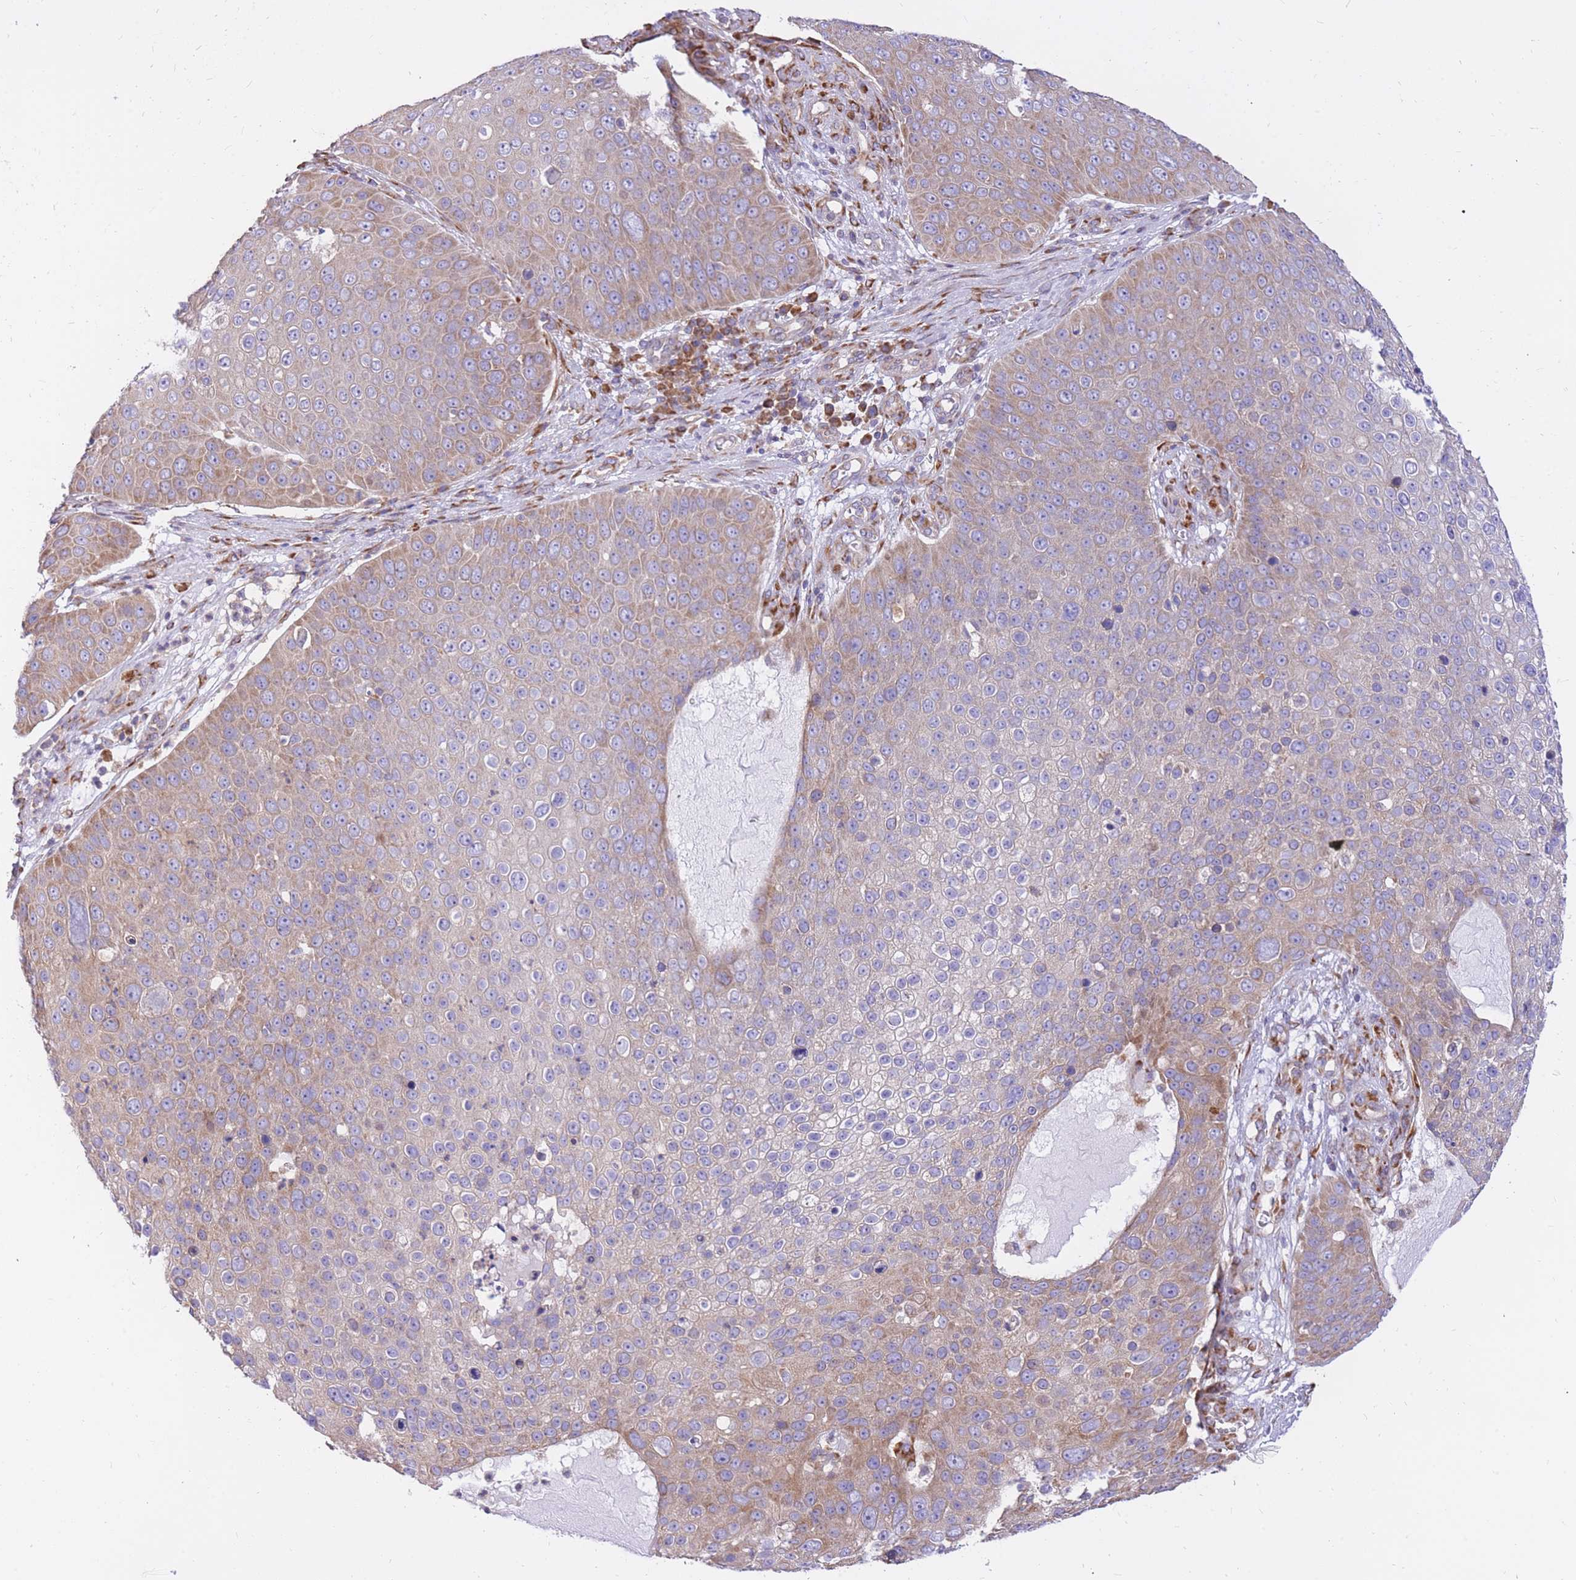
{"staining": {"intensity": "weak", "quantity": "25%-75%", "location": "cytoplasmic/membranous"}, "tissue": "skin cancer", "cell_type": "Tumor cells", "image_type": "cancer", "snomed": [{"axis": "morphology", "description": "Squamous cell carcinoma, NOS"}, {"axis": "topography", "description": "Skin"}], "caption": "A histopathology image of skin squamous cell carcinoma stained for a protein reveals weak cytoplasmic/membranous brown staining in tumor cells.", "gene": "GBP7", "patient": {"sex": "male", "age": 71}}